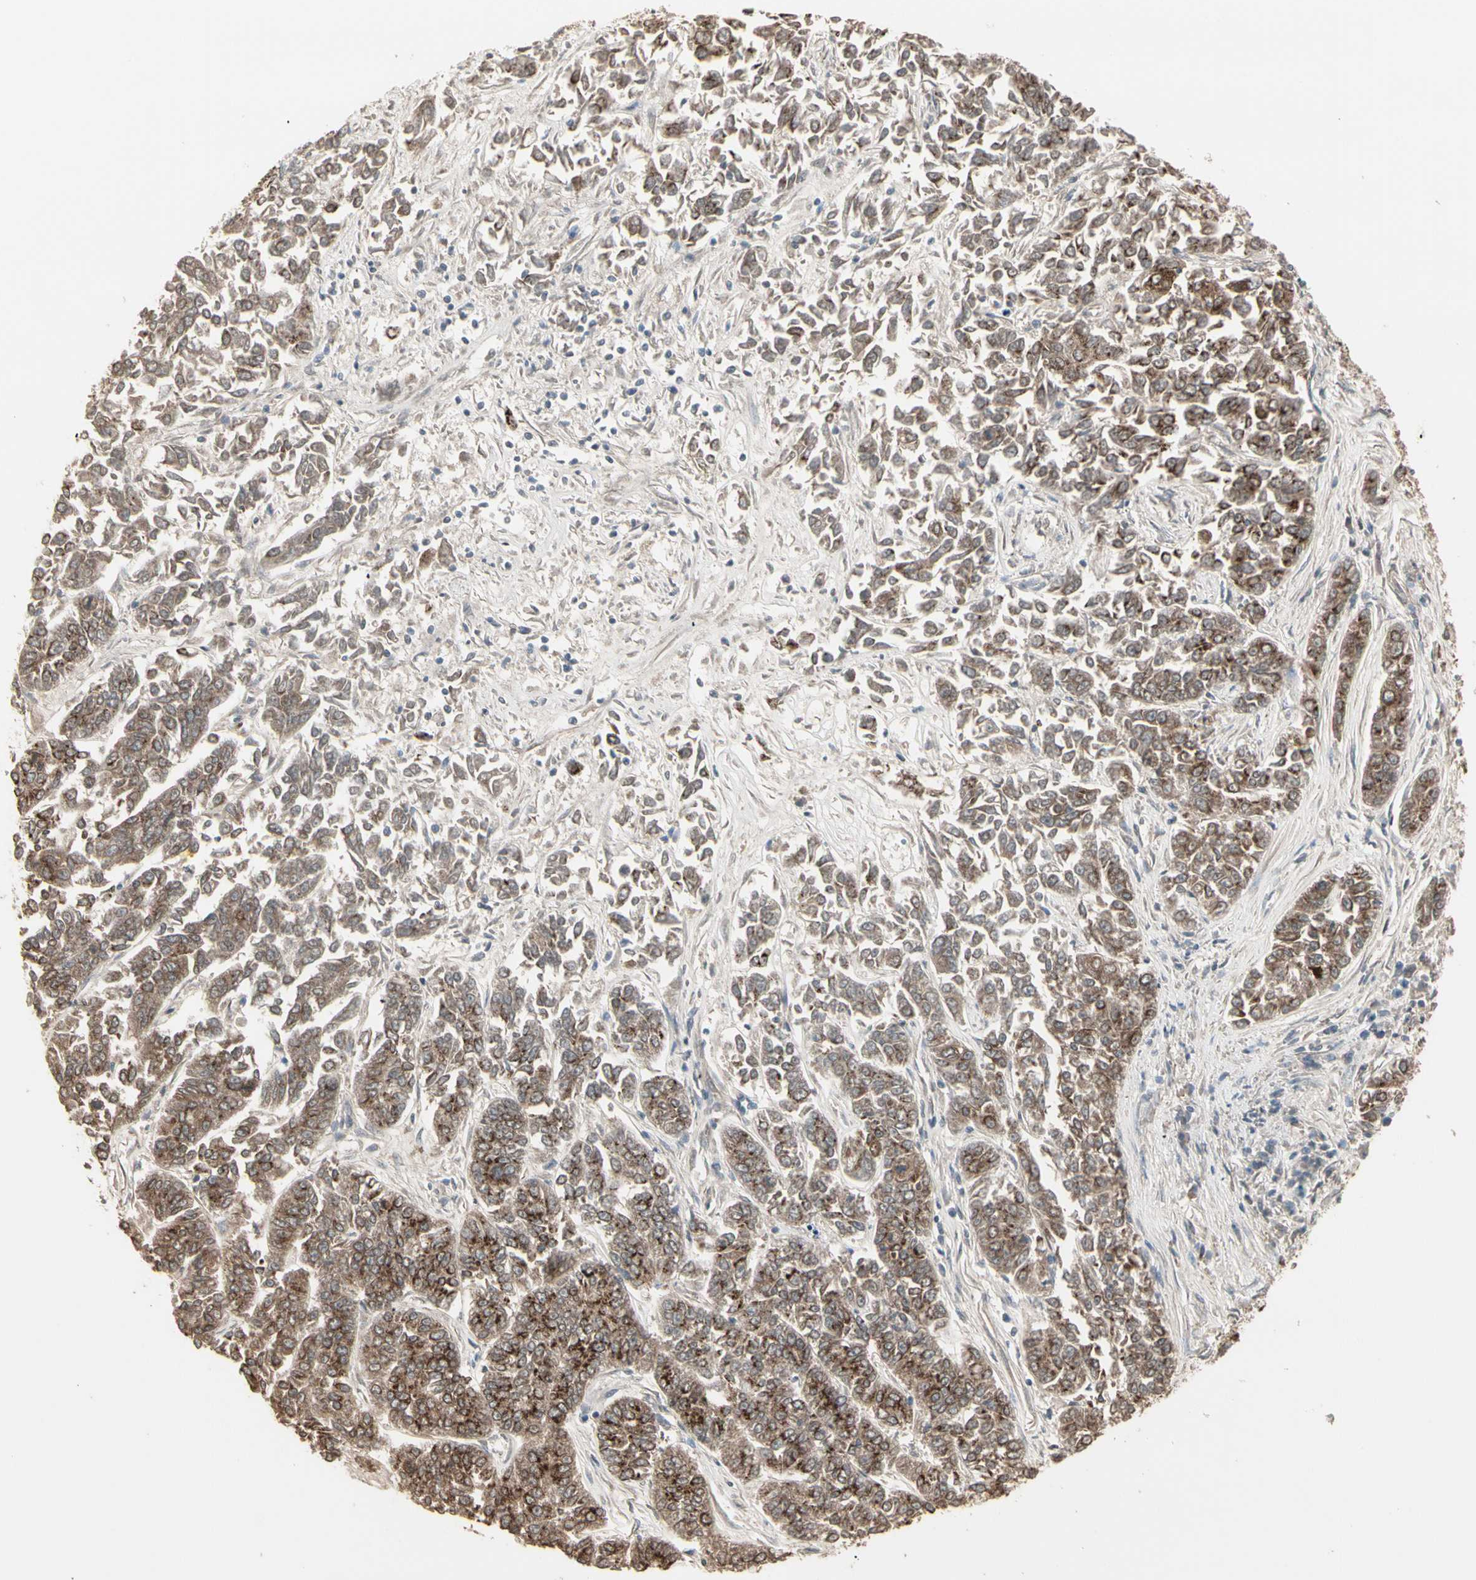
{"staining": {"intensity": "strong", "quantity": ">75%", "location": "cytoplasmic/membranous"}, "tissue": "lung cancer", "cell_type": "Tumor cells", "image_type": "cancer", "snomed": [{"axis": "morphology", "description": "Adenocarcinoma, NOS"}, {"axis": "topography", "description": "Lung"}], "caption": "Immunohistochemistry (IHC) micrograph of neoplastic tissue: lung cancer stained using immunohistochemistry shows high levels of strong protein expression localized specifically in the cytoplasmic/membranous of tumor cells, appearing as a cytoplasmic/membranous brown color.", "gene": "GALNT3", "patient": {"sex": "male", "age": 84}}